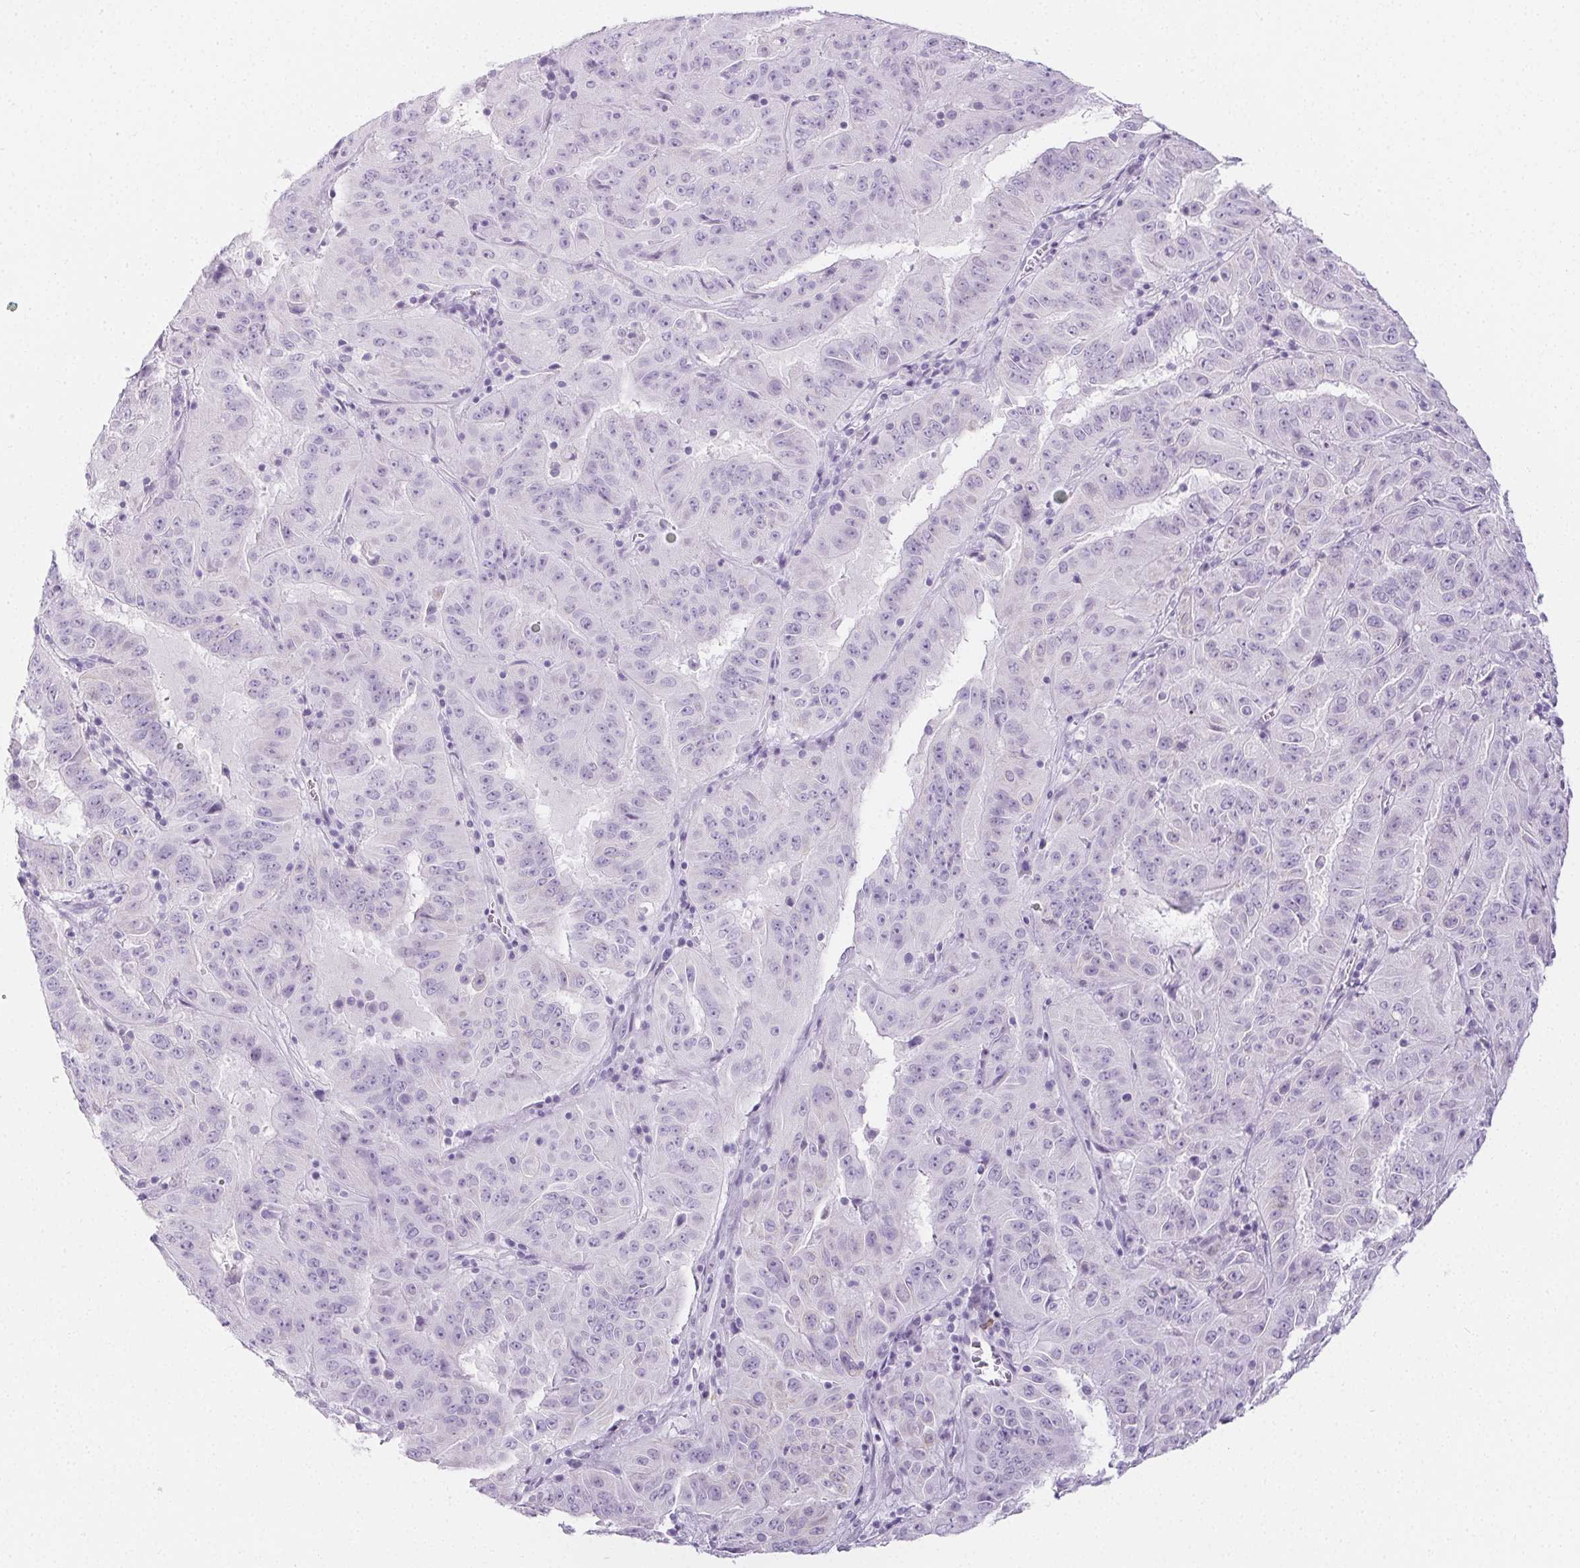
{"staining": {"intensity": "negative", "quantity": "none", "location": "none"}, "tissue": "pancreatic cancer", "cell_type": "Tumor cells", "image_type": "cancer", "snomed": [{"axis": "morphology", "description": "Adenocarcinoma, NOS"}, {"axis": "topography", "description": "Pancreas"}], "caption": "IHC micrograph of neoplastic tissue: human pancreatic cancer (adenocarcinoma) stained with DAB (3,3'-diaminobenzidine) displays no significant protein staining in tumor cells. (Brightfield microscopy of DAB (3,3'-diaminobenzidine) IHC at high magnification).", "gene": "PI3", "patient": {"sex": "male", "age": 63}}